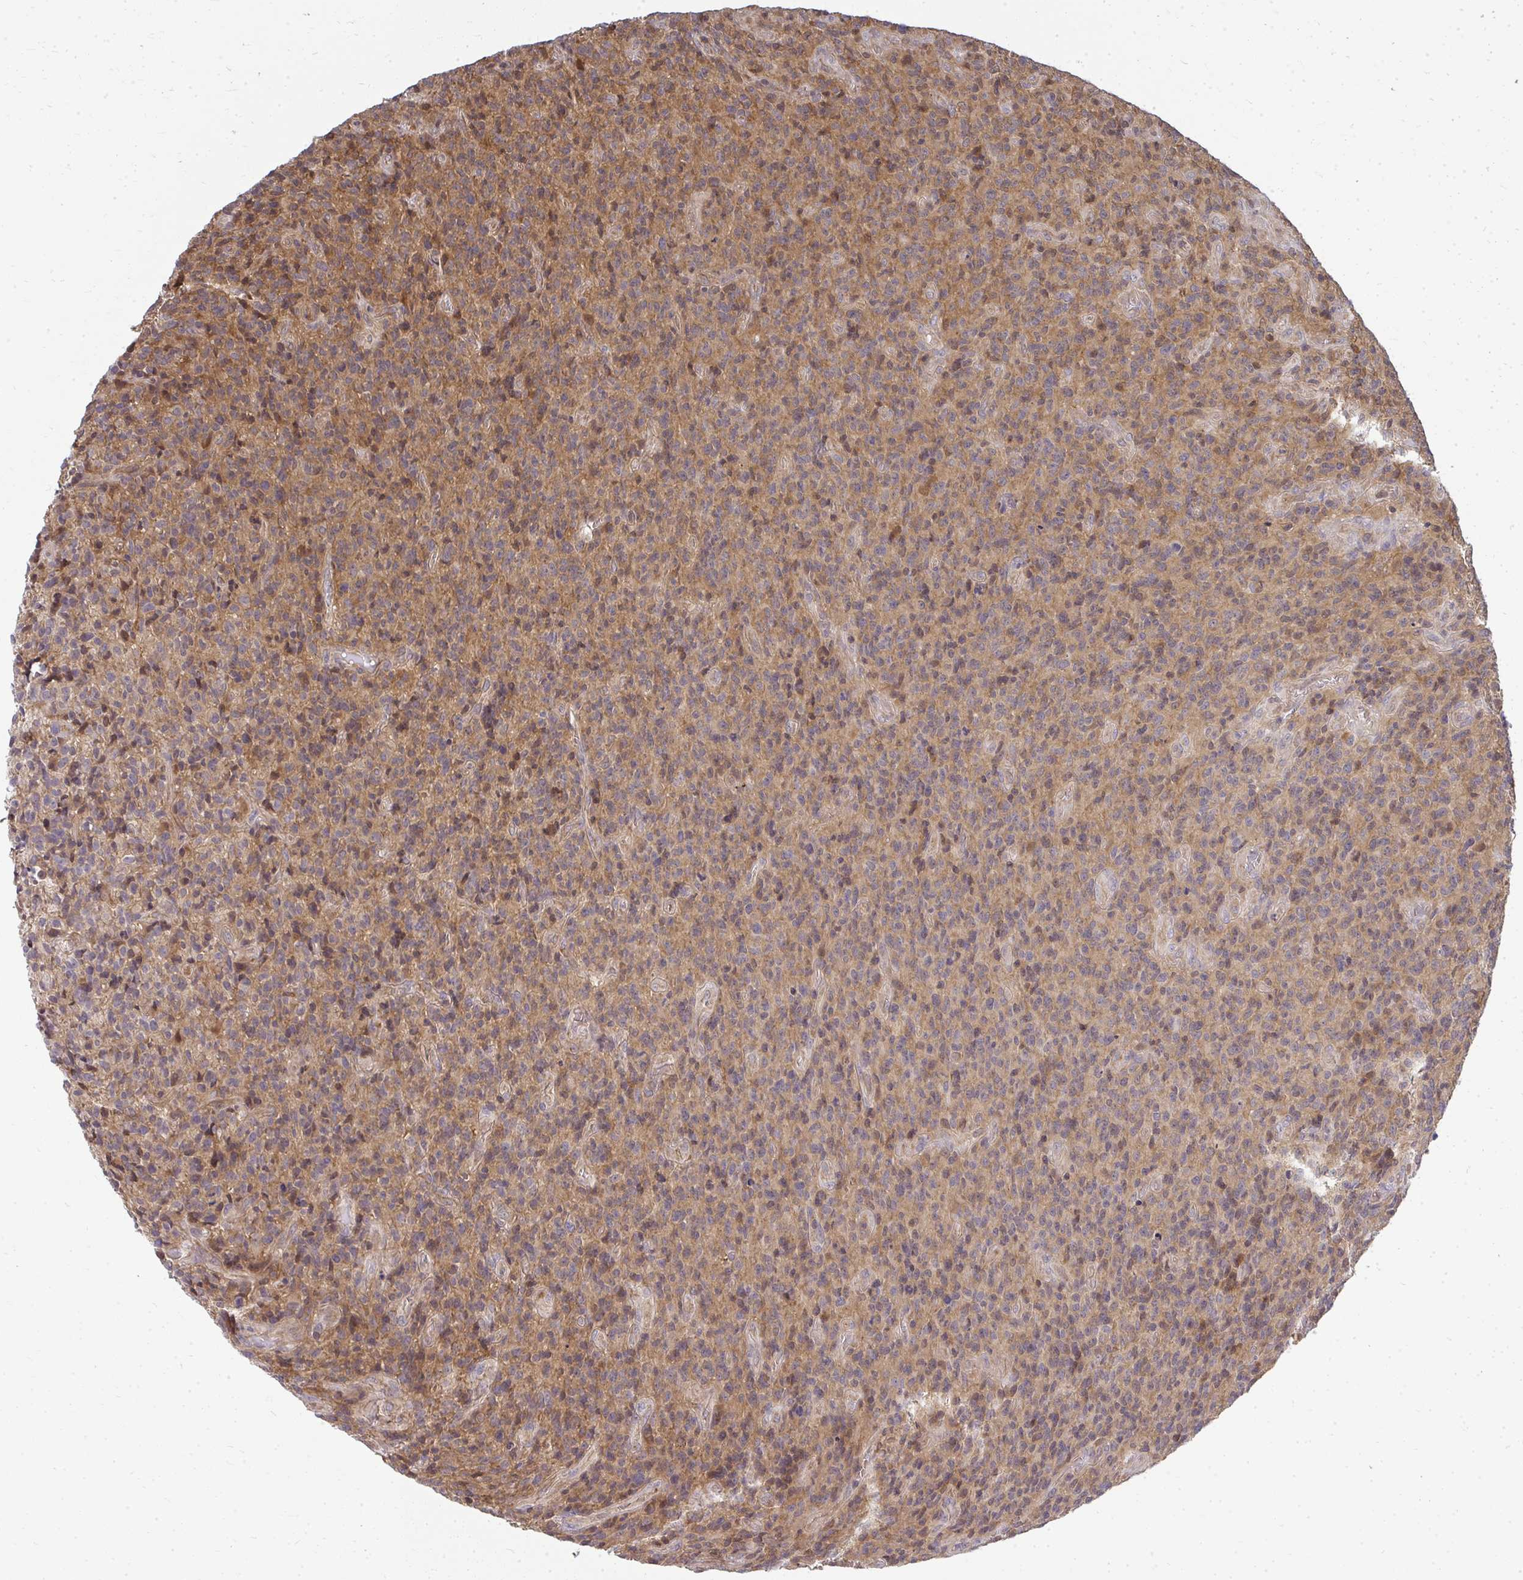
{"staining": {"intensity": "weak", "quantity": ">75%", "location": "cytoplasmic/membranous"}, "tissue": "glioma", "cell_type": "Tumor cells", "image_type": "cancer", "snomed": [{"axis": "morphology", "description": "Glioma, malignant, High grade"}, {"axis": "topography", "description": "Brain"}], "caption": "Immunohistochemical staining of high-grade glioma (malignant) reveals weak cytoplasmic/membranous protein staining in approximately >75% of tumor cells.", "gene": "HDHD2", "patient": {"sex": "male", "age": 76}}